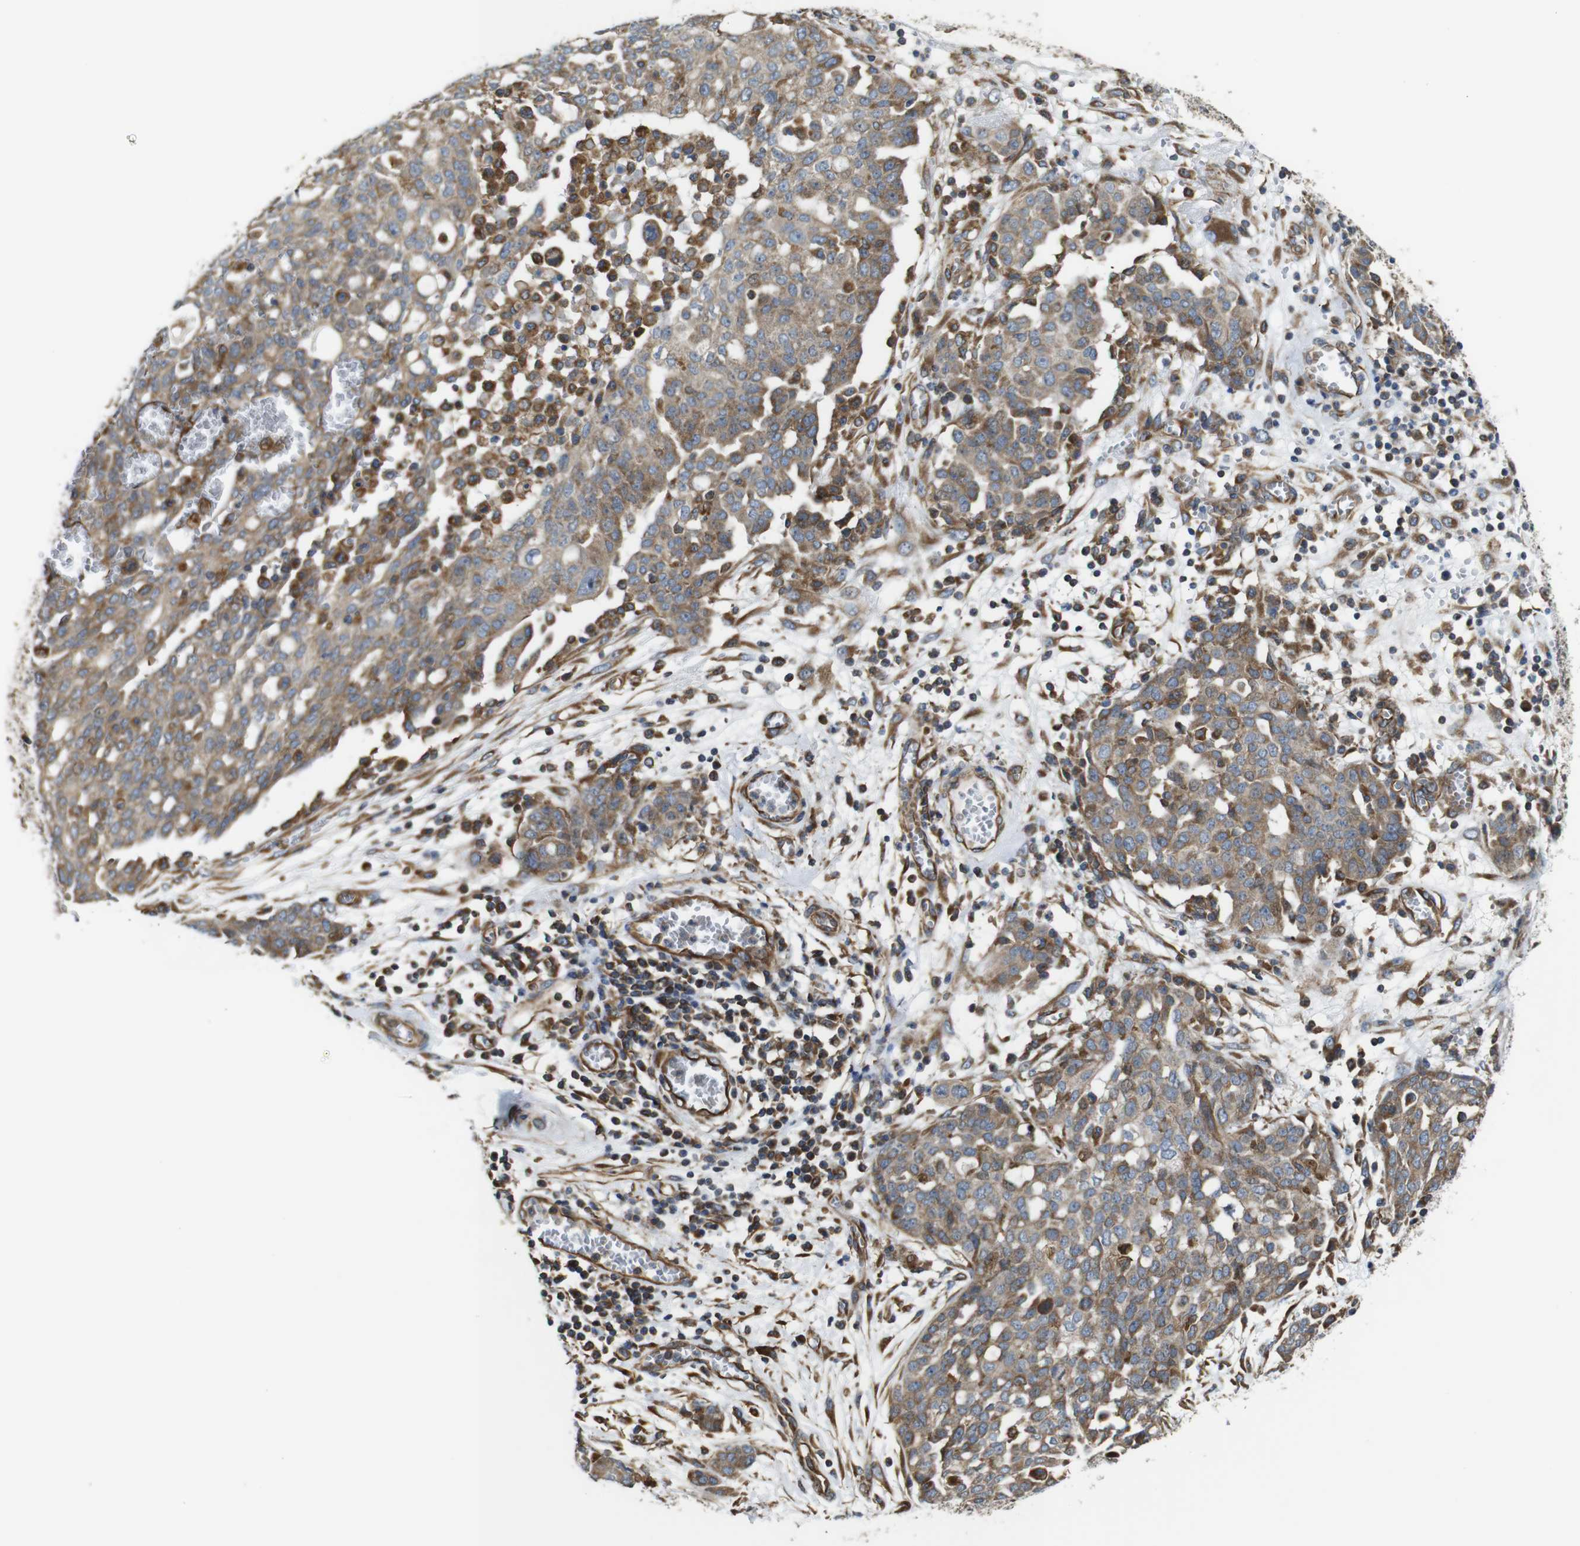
{"staining": {"intensity": "weak", "quantity": ">75%", "location": "cytoplasmic/membranous"}, "tissue": "ovarian cancer", "cell_type": "Tumor cells", "image_type": "cancer", "snomed": [{"axis": "morphology", "description": "Cystadenocarcinoma, serous, NOS"}, {"axis": "topography", "description": "Soft tissue"}, {"axis": "topography", "description": "Ovary"}], "caption": "Human ovarian cancer stained with a brown dye displays weak cytoplasmic/membranous positive staining in approximately >75% of tumor cells.", "gene": "POMK", "patient": {"sex": "female", "age": 57}}